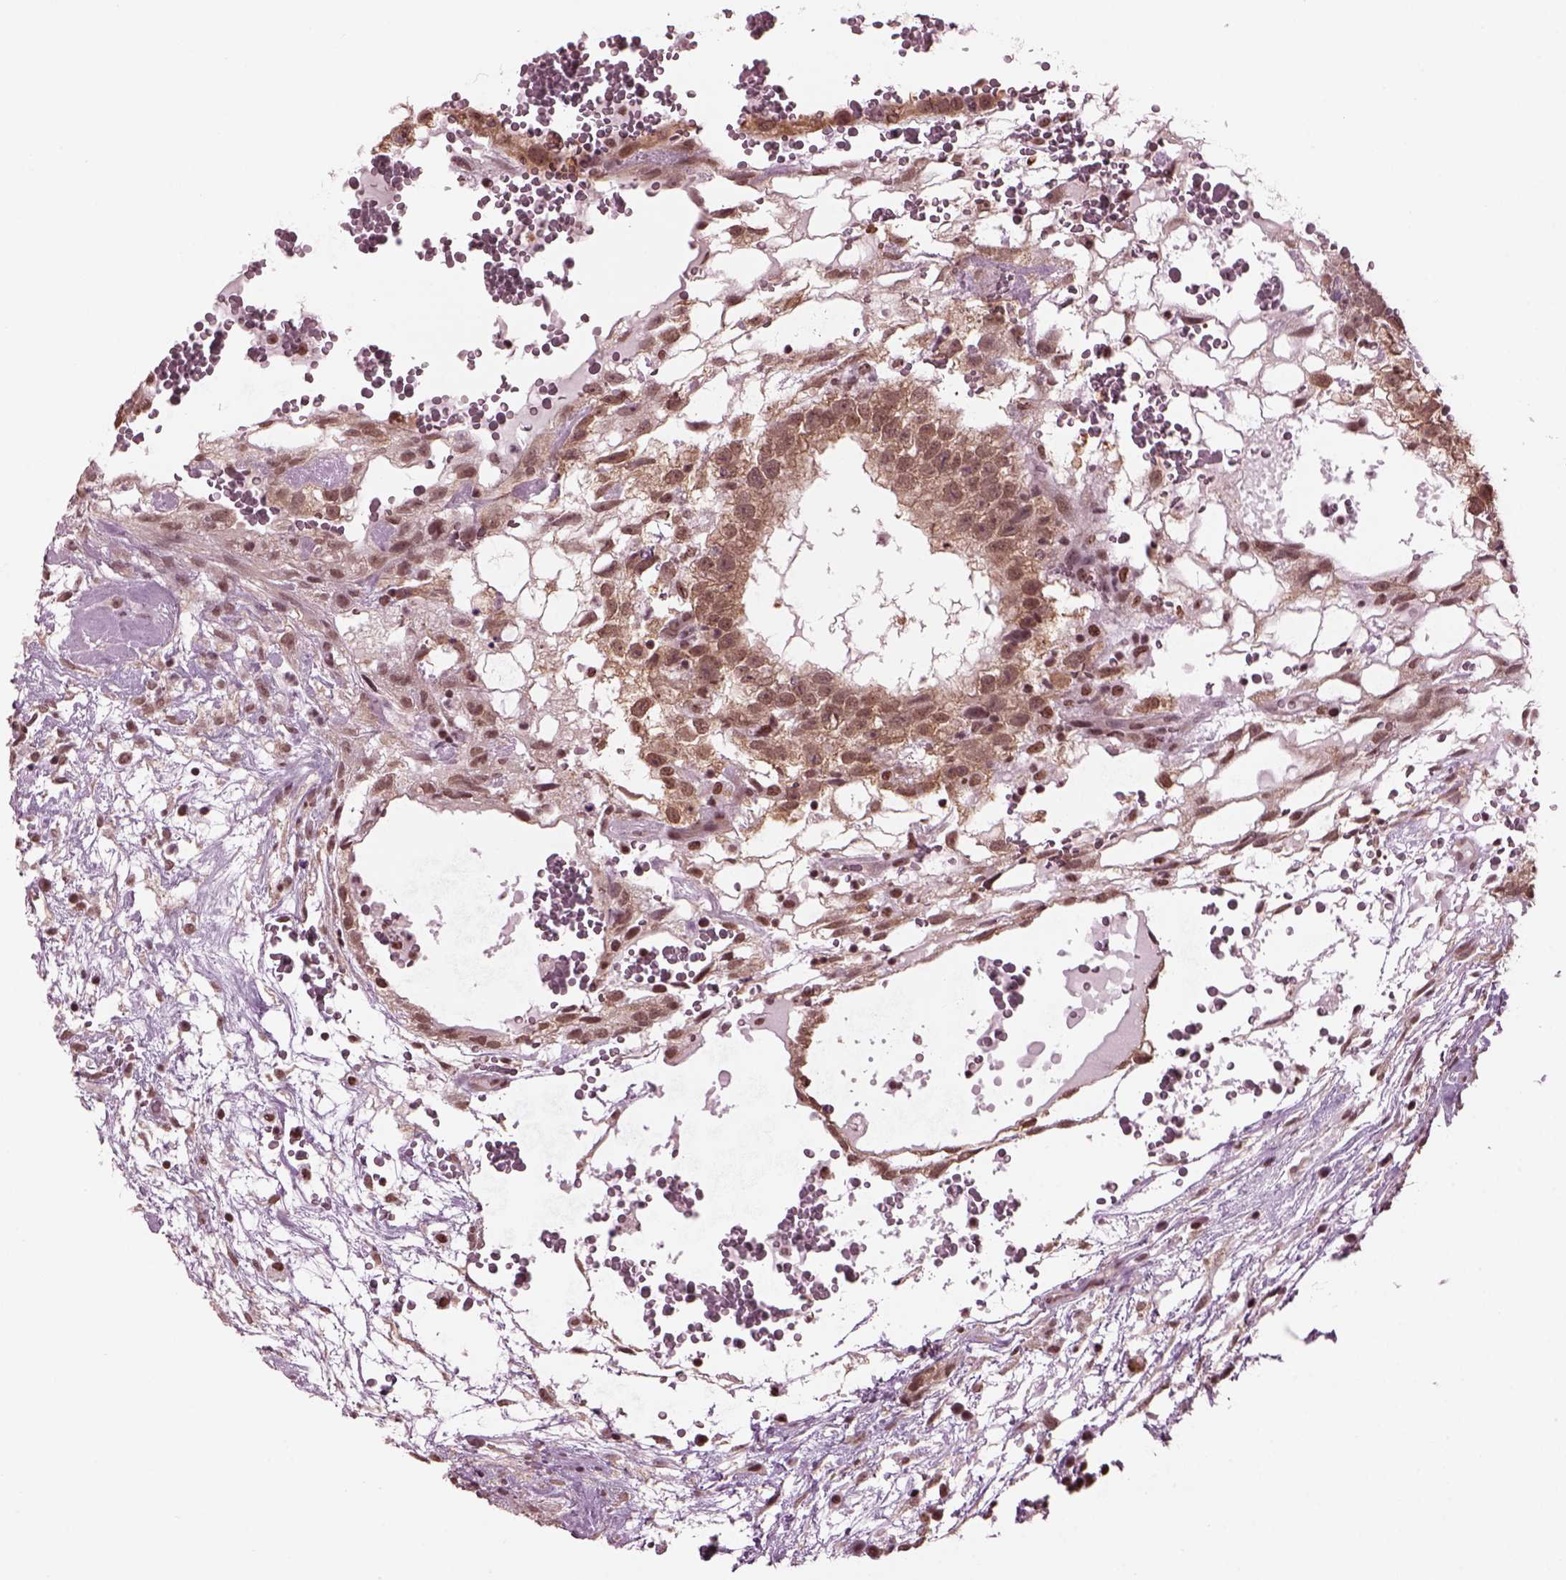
{"staining": {"intensity": "weak", "quantity": ">75%", "location": "cytoplasmic/membranous,nuclear"}, "tissue": "testis cancer", "cell_type": "Tumor cells", "image_type": "cancer", "snomed": [{"axis": "morphology", "description": "Normal tissue, NOS"}, {"axis": "morphology", "description": "Carcinoma, Embryonal, NOS"}, {"axis": "topography", "description": "Testis"}], "caption": "Immunohistochemistry of embryonal carcinoma (testis) demonstrates low levels of weak cytoplasmic/membranous and nuclear expression in approximately >75% of tumor cells.", "gene": "RUVBL2", "patient": {"sex": "male", "age": 32}}